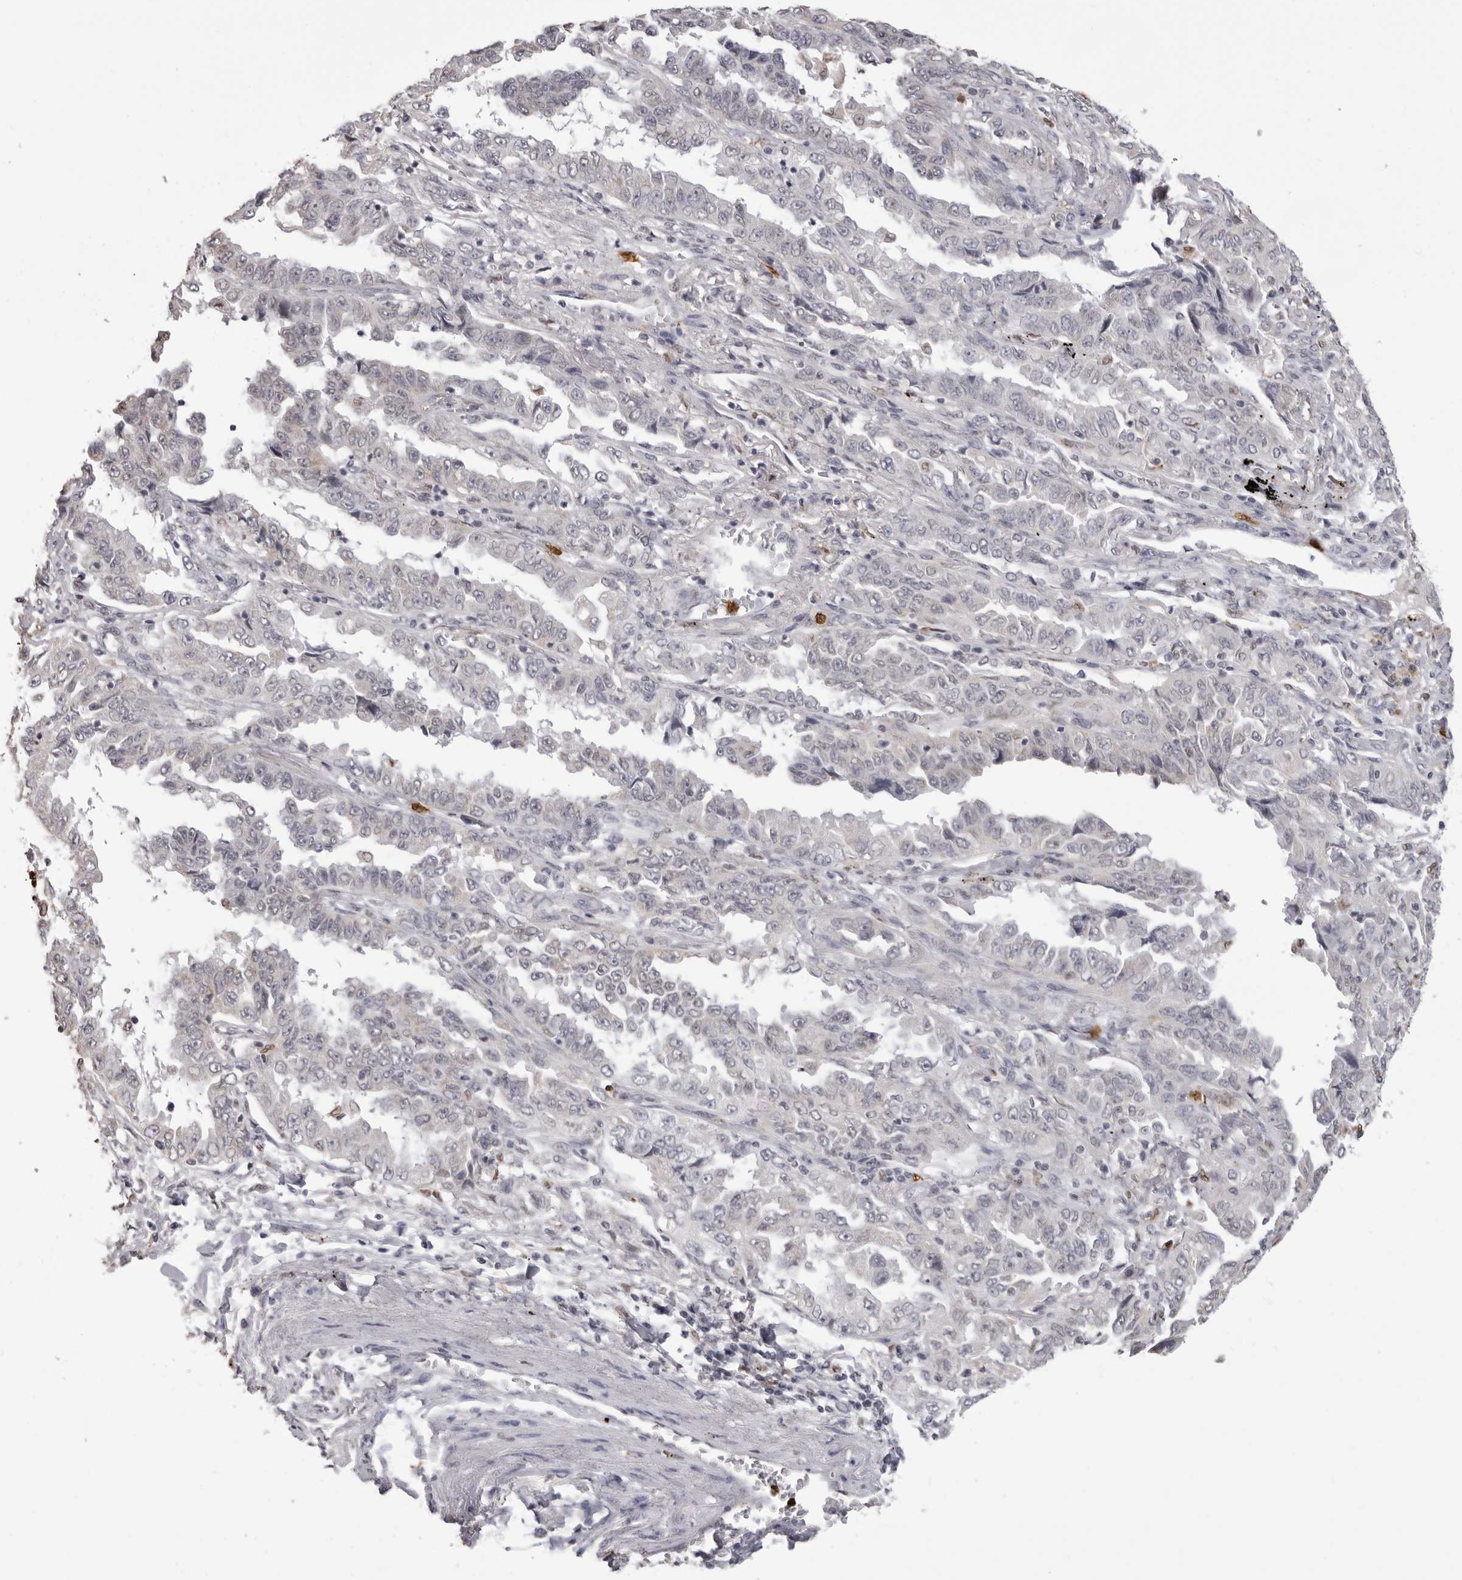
{"staining": {"intensity": "negative", "quantity": "none", "location": "none"}, "tissue": "lung cancer", "cell_type": "Tumor cells", "image_type": "cancer", "snomed": [{"axis": "morphology", "description": "Adenocarcinoma, NOS"}, {"axis": "topography", "description": "Lung"}], "caption": "This is an immunohistochemistry micrograph of human lung cancer. There is no positivity in tumor cells.", "gene": "IL31", "patient": {"sex": "female", "age": 51}}